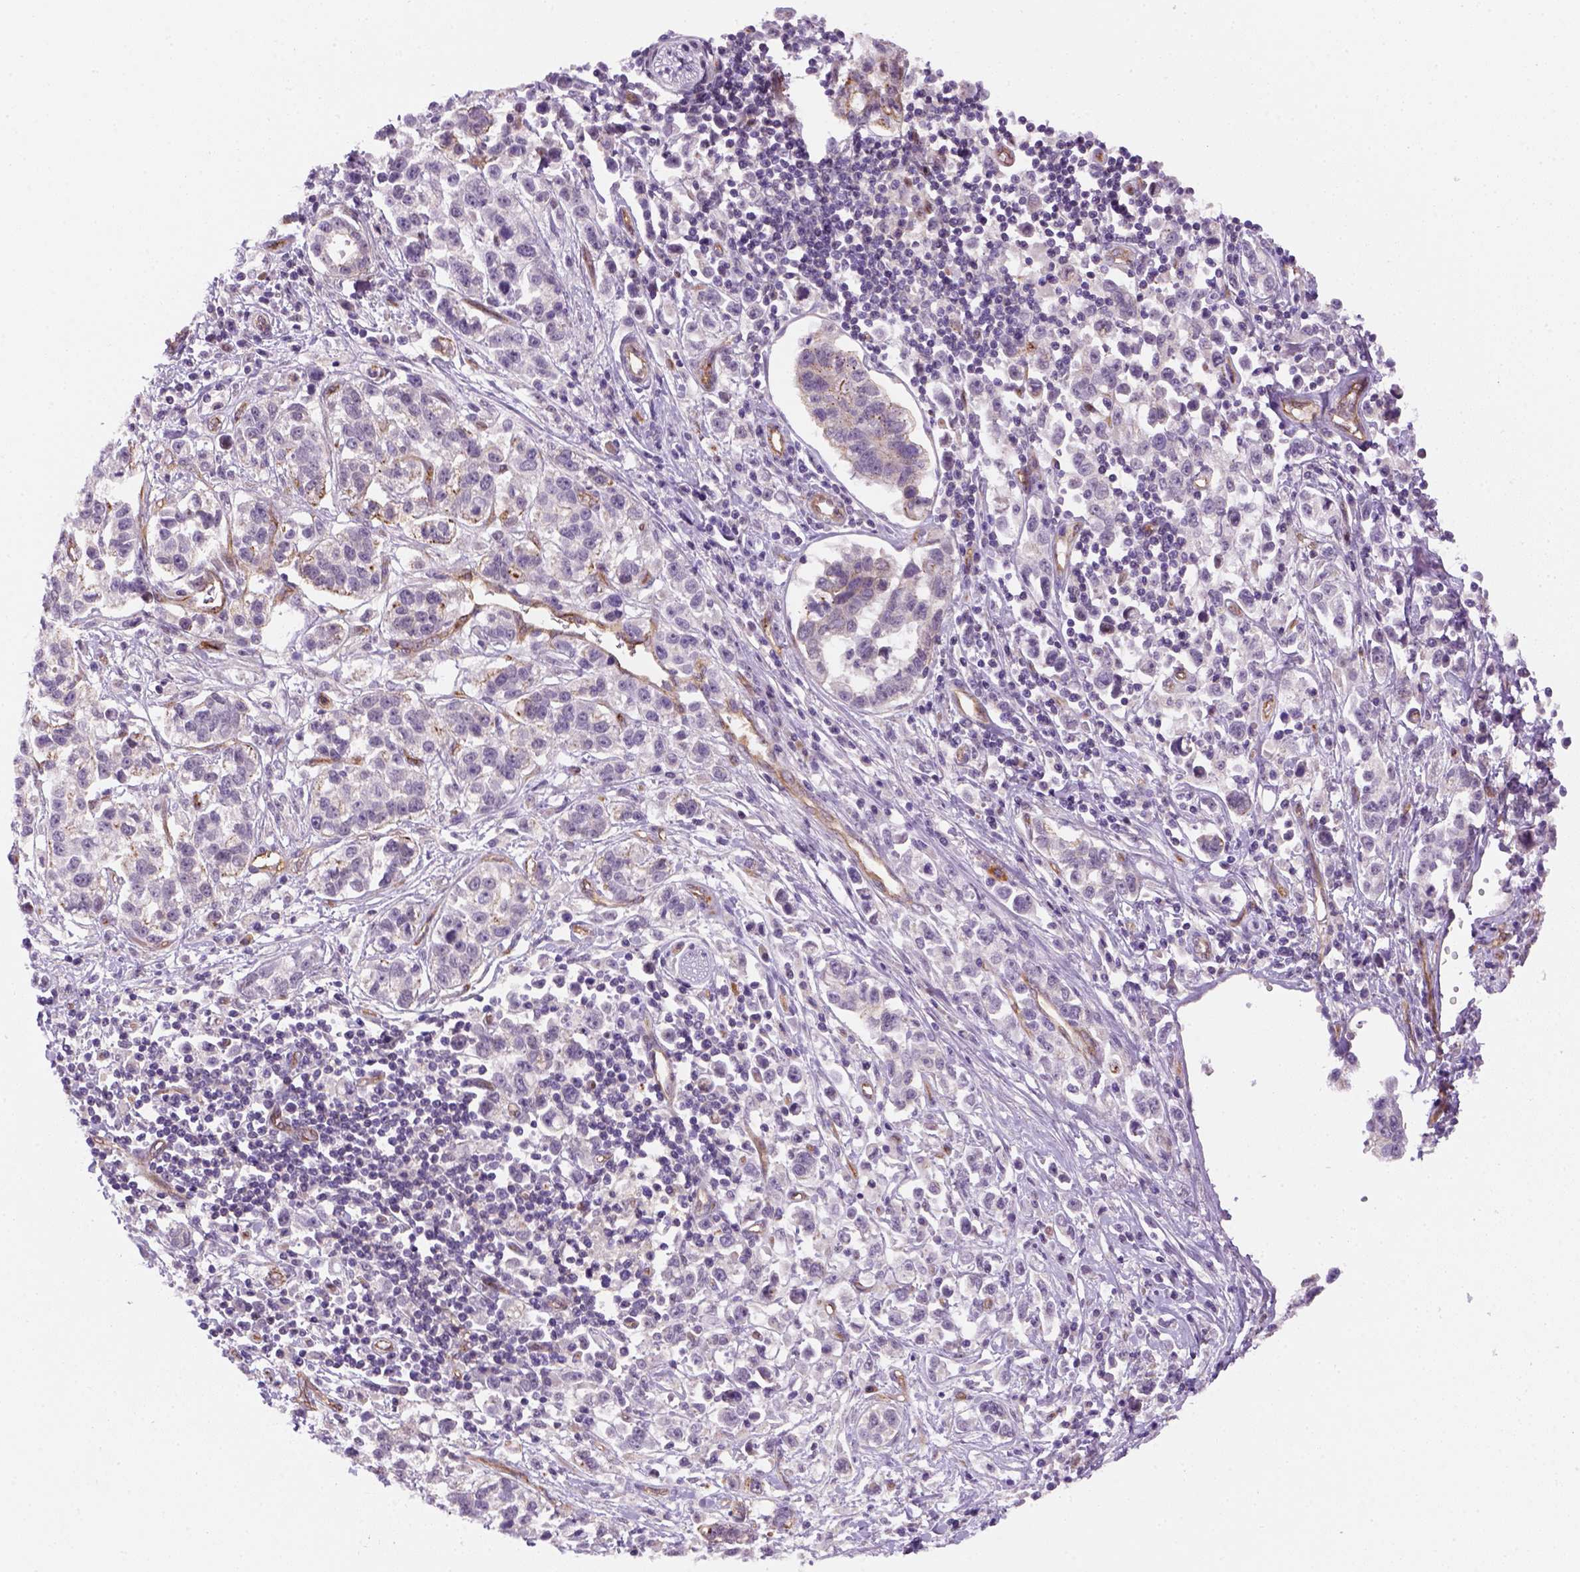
{"staining": {"intensity": "negative", "quantity": "none", "location": "none"}, "tissue": "stomach cancer", "cell_type": "Tumor cells", "image_type": "cancer", "snomed": [{"axis": "morphology", "description": "Adenocarcinoma, NOS"}, {"axis": "topography", "description": "Stomach"}], "caption": "This is an immunohistochemistry histopathology image of stomach cancer. There is no expression in tumor cells.", "gene": "VSTM5", "patient": {"sex": "male", "age": 93}}